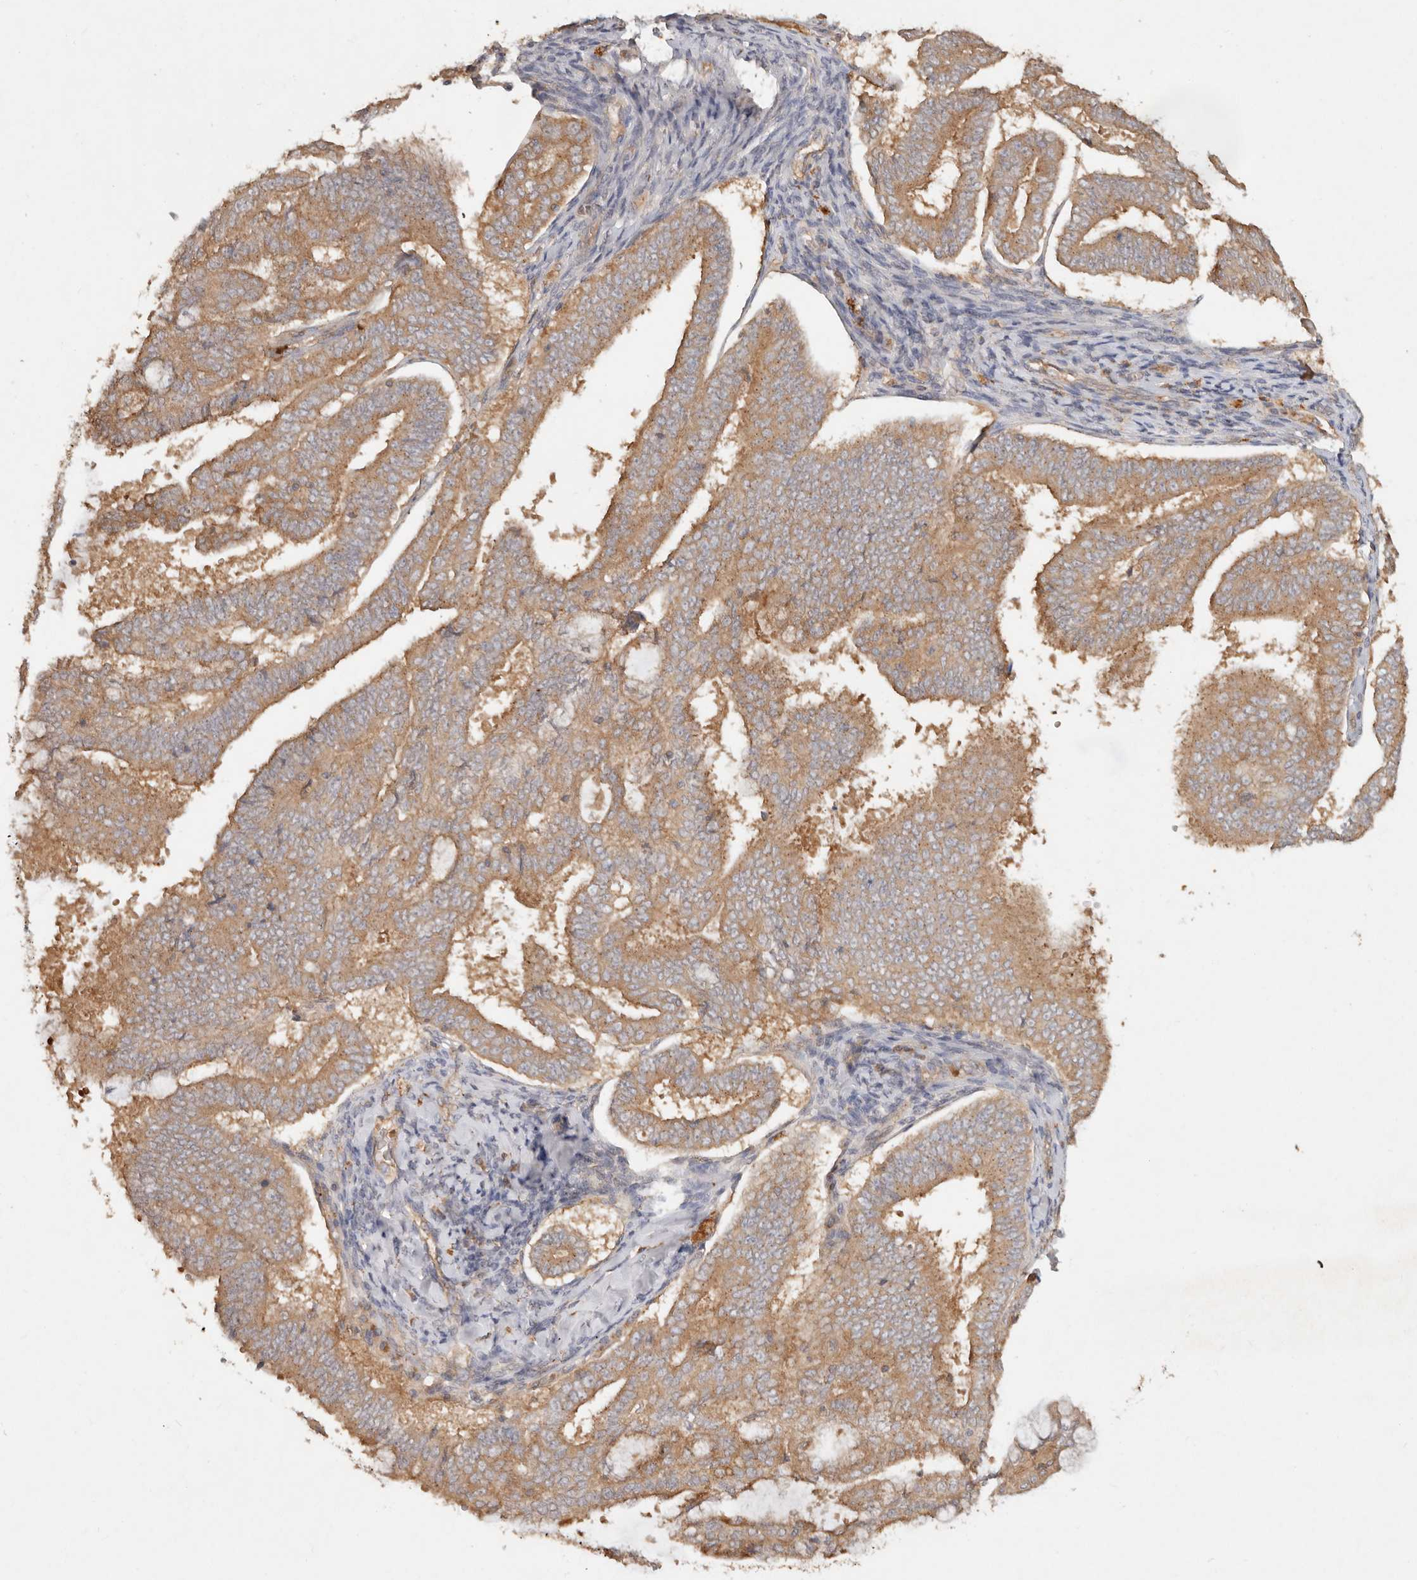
{"staining": {"intensity": "moderate", "quantity": ">75%", "location": "cytoplasmic/membranous"}, "tissue": "endometrial cancer", "cell_type": "Tumor cells", "image_type": "cancer", "snomed": [{"axis": "morphology", "description": "Adenocarcinoma, NOS"}, {"axis": "topography", "description": "Endometrium"}], "caption": "Human endometrial adenocarcinoma stained for a protein (brown) reveals moderate cytoplasmic/membranous positive expression in approximately >75% of tumor cells.", "gene": "HECTD3", "patient": {"sex": "female", "age": 63}}